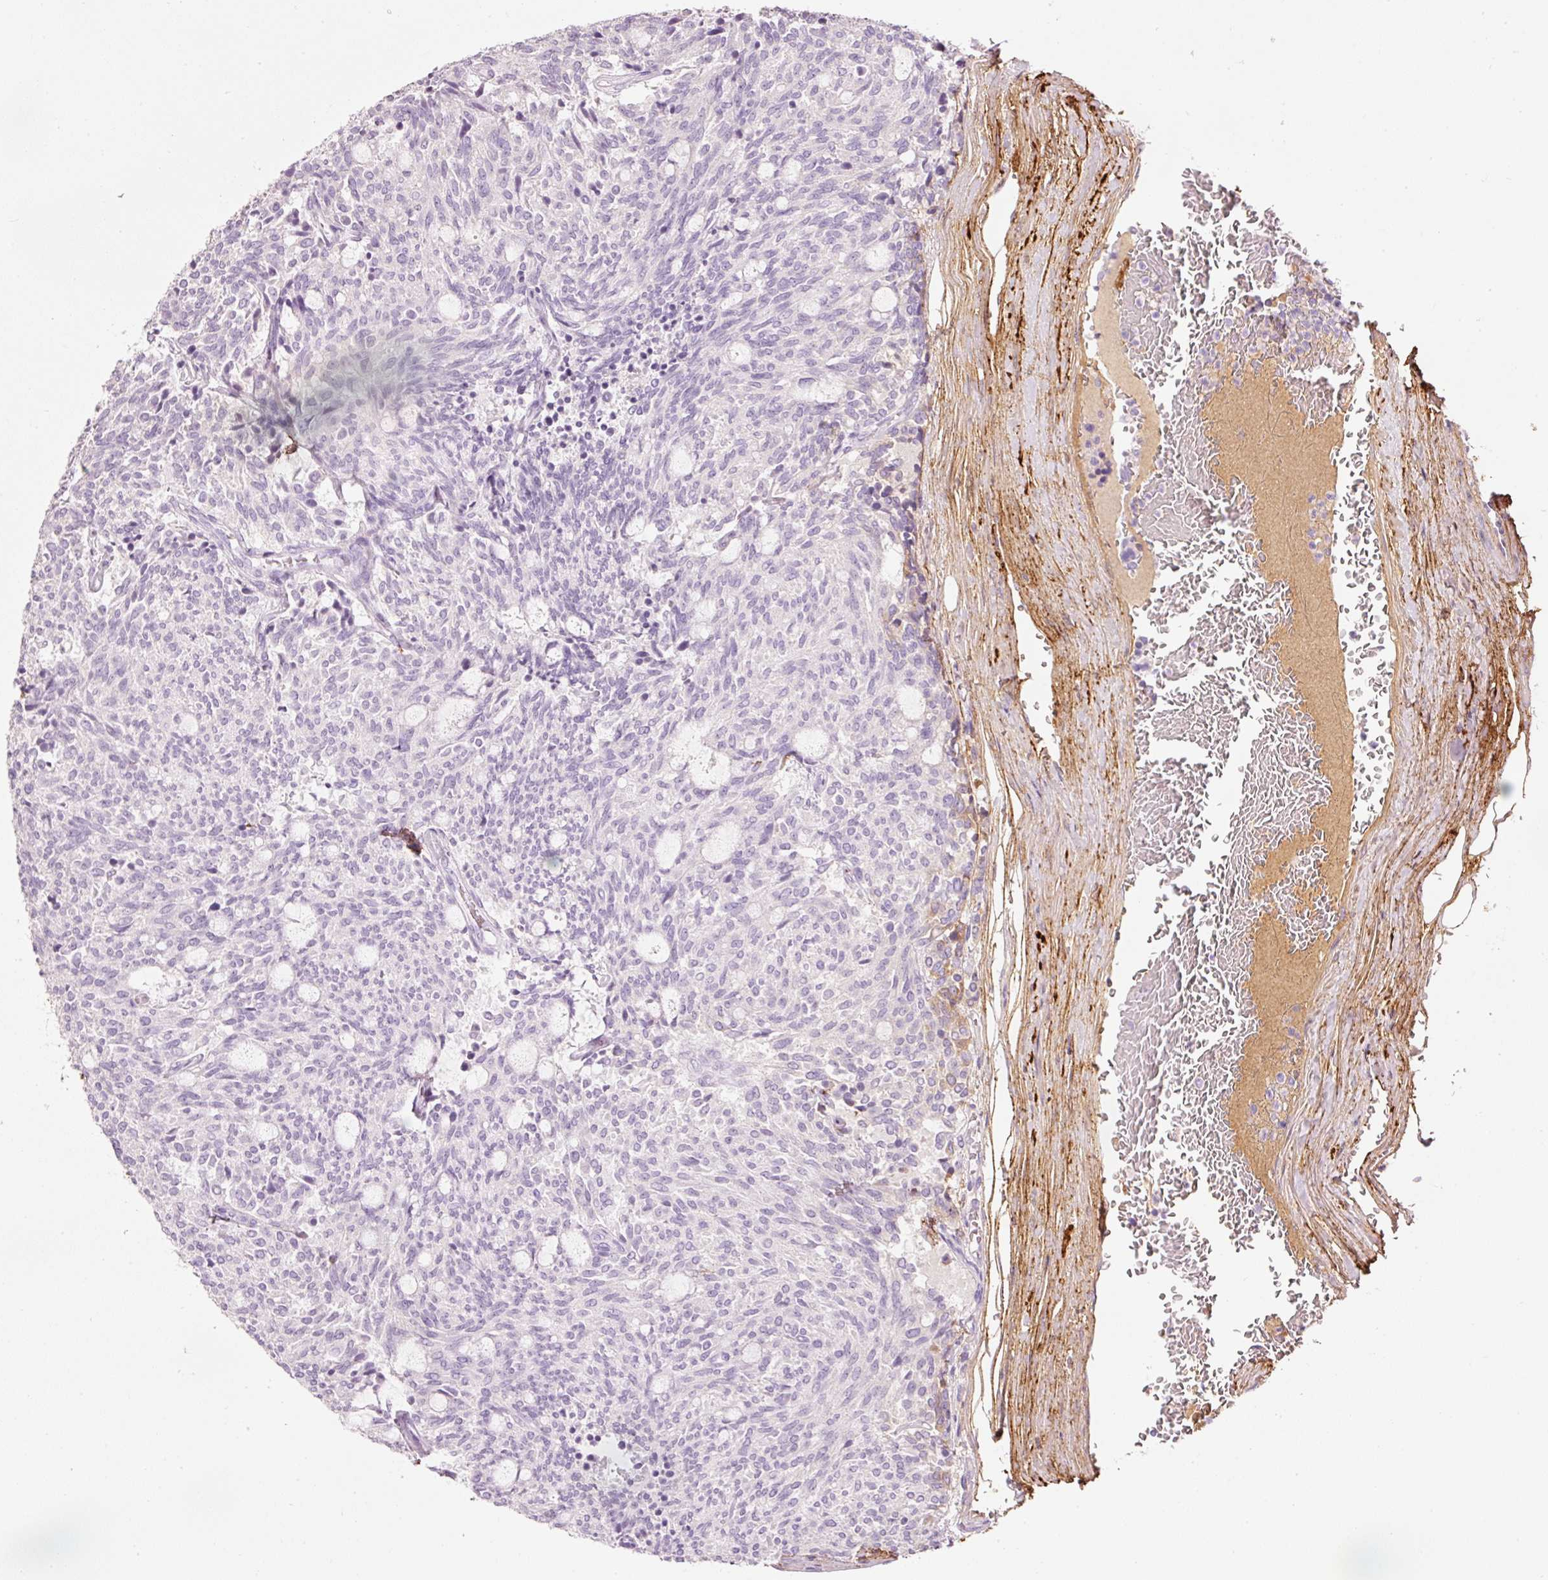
{"staining": {"intensity": "negative", "quantity": "none", "location": "none"}, "tissue": "carcinoid", "cell_type": "Tumor cells", "image_type": "cancer", "snomed": [{"axis": "morphology", "description": "Carcinoid, malignant, NOS"}, {"axis": "topography", "description": "Pancreas"}], "caption": "Tumor cells are negative for protein expression in human malignant carcinoid.", "gene": "MFAP4", "patient": {"sex": "female", "age": 54}}